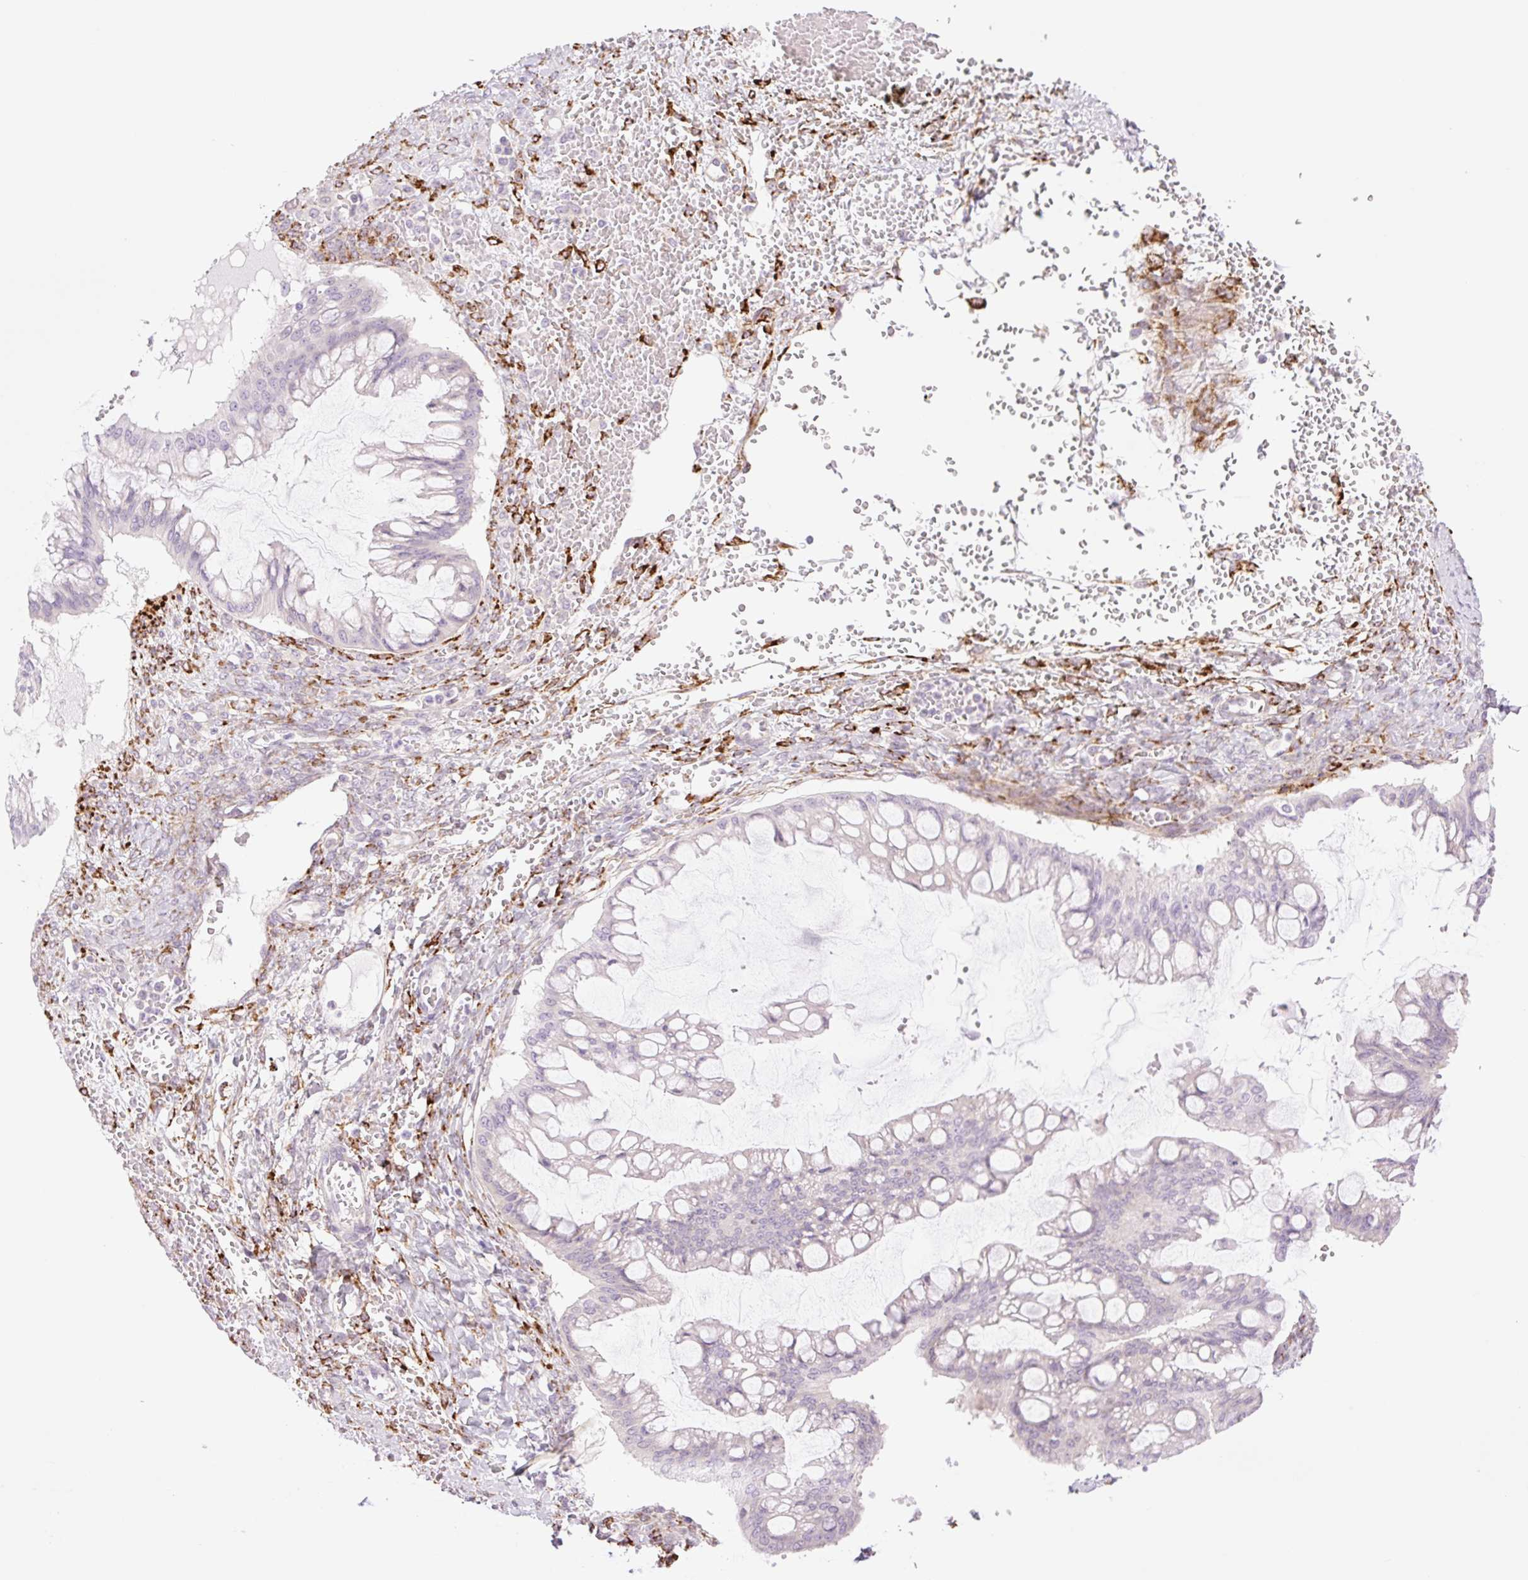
{"staining": {"intensity": "negative", "quantity": "none", "location": "none"}, "tissue": "ovarian cancer", "cell_type": "Tumor cells", "image_type": "cancer", "snomed": [{"axis": "morphology", "description": "Cystadenocarcinoma, mucinous, NOS"}, {"axis": "topography", "description": "Ovary"}], "caption": "This micrograph is of ovarian cancer stained with immunohistochemistry (IHC) to label a protein in brown with the nuclei are counter-stained blue. There is no positivity in tumor cells.", "gene": "COL5A1", "patient": {"sex": "female", "age": 73}}